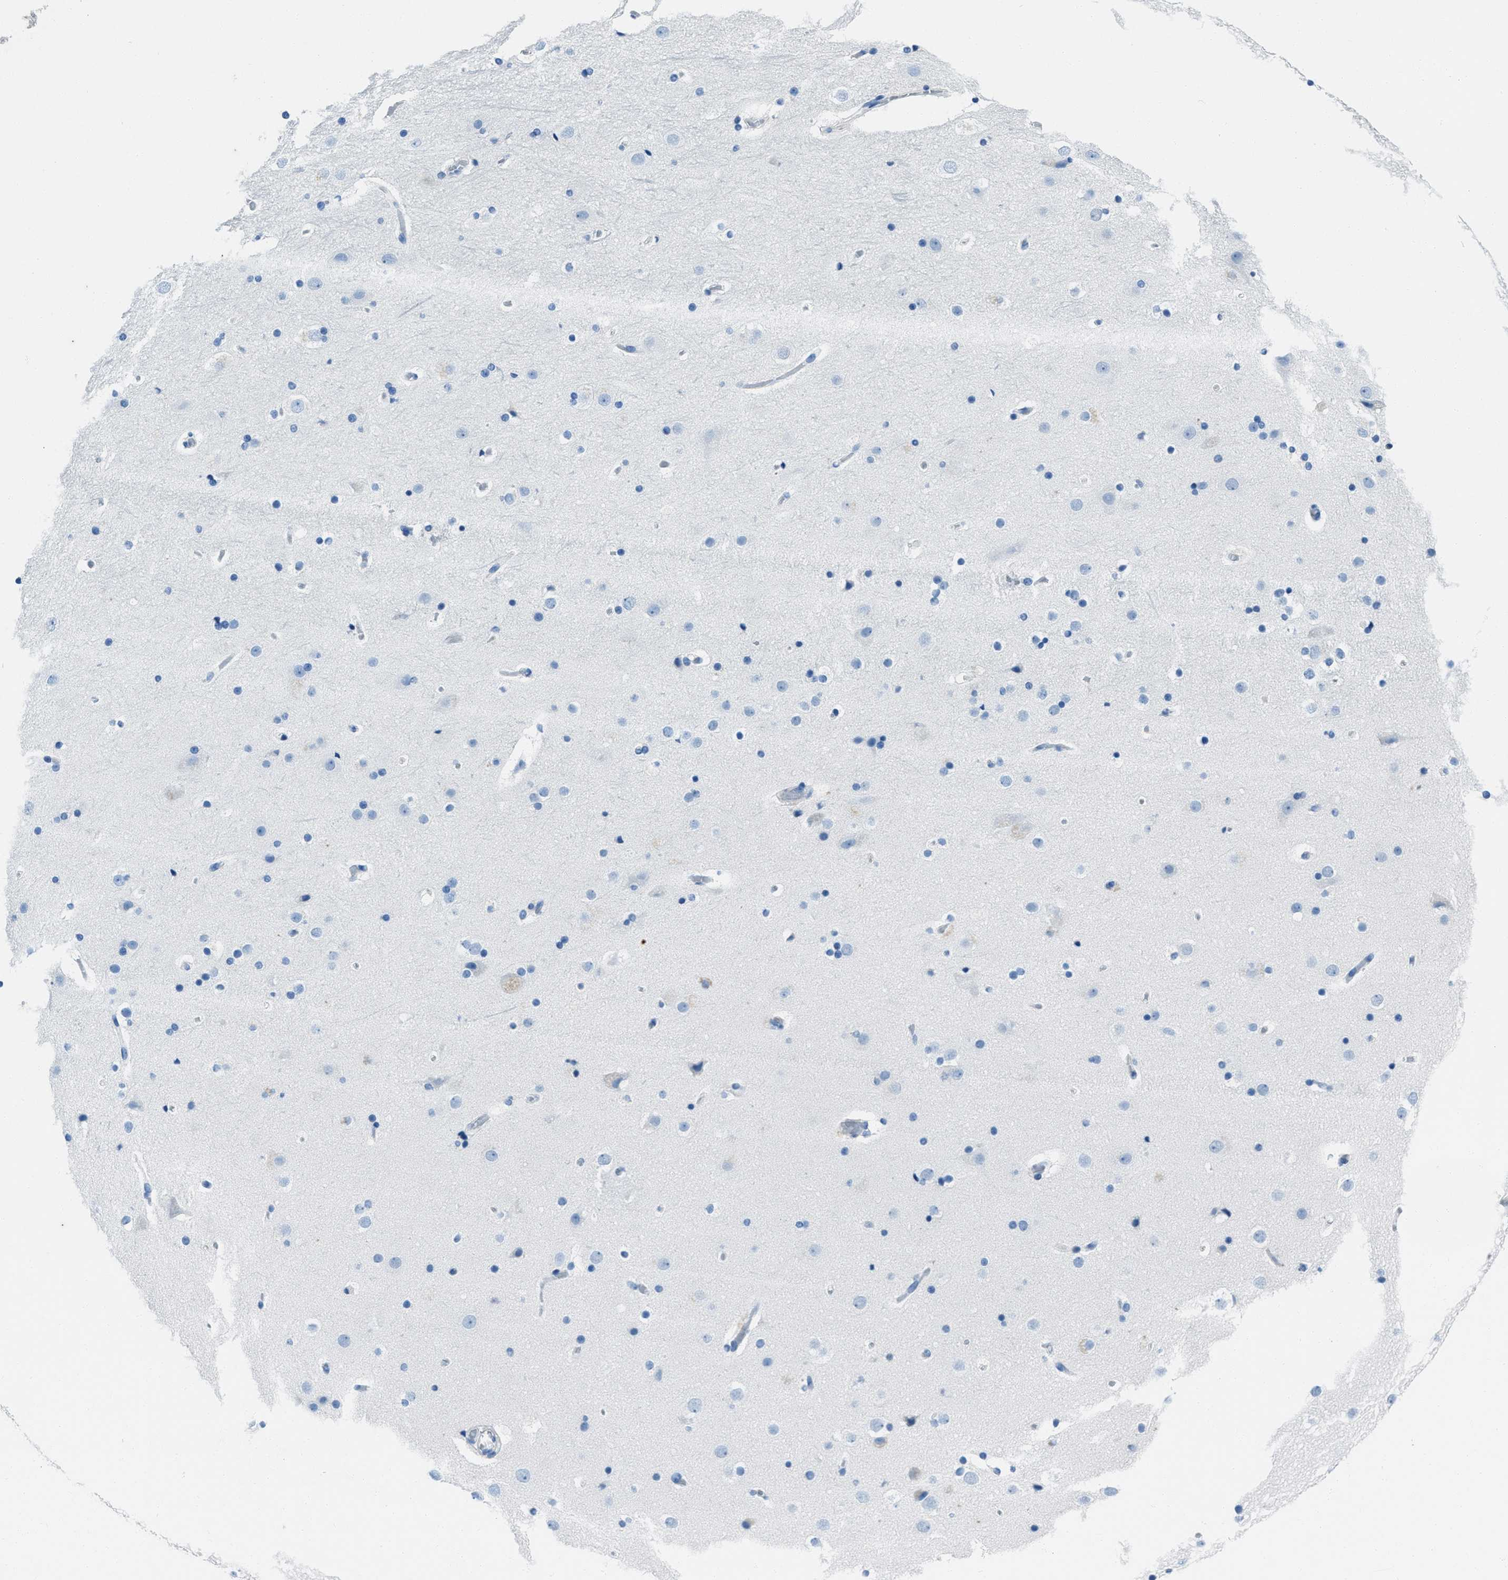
{"staining": {"intensity": "negative", "quantity": "none", "location": "none"}, "tissue": "cerebral cortex", "cell_type": "Endothelial cells", "image_type": "normal", "snomed": [{"axis": "morphology", "description": "Normal tissue, NOS"}, {"axis": "topography", "description": "Cerebral cortex"}], "caption": "Endothelial cells show no significant staining in unremarkable cerebral cortex. Brightfield microscopy of immunohistochemistry (IHC) stained with DAB (brown) and hematoxylin (blue), captured at high magnification.", "gene": "AMACR", "patient": {"sex": "male", "age": 57}}